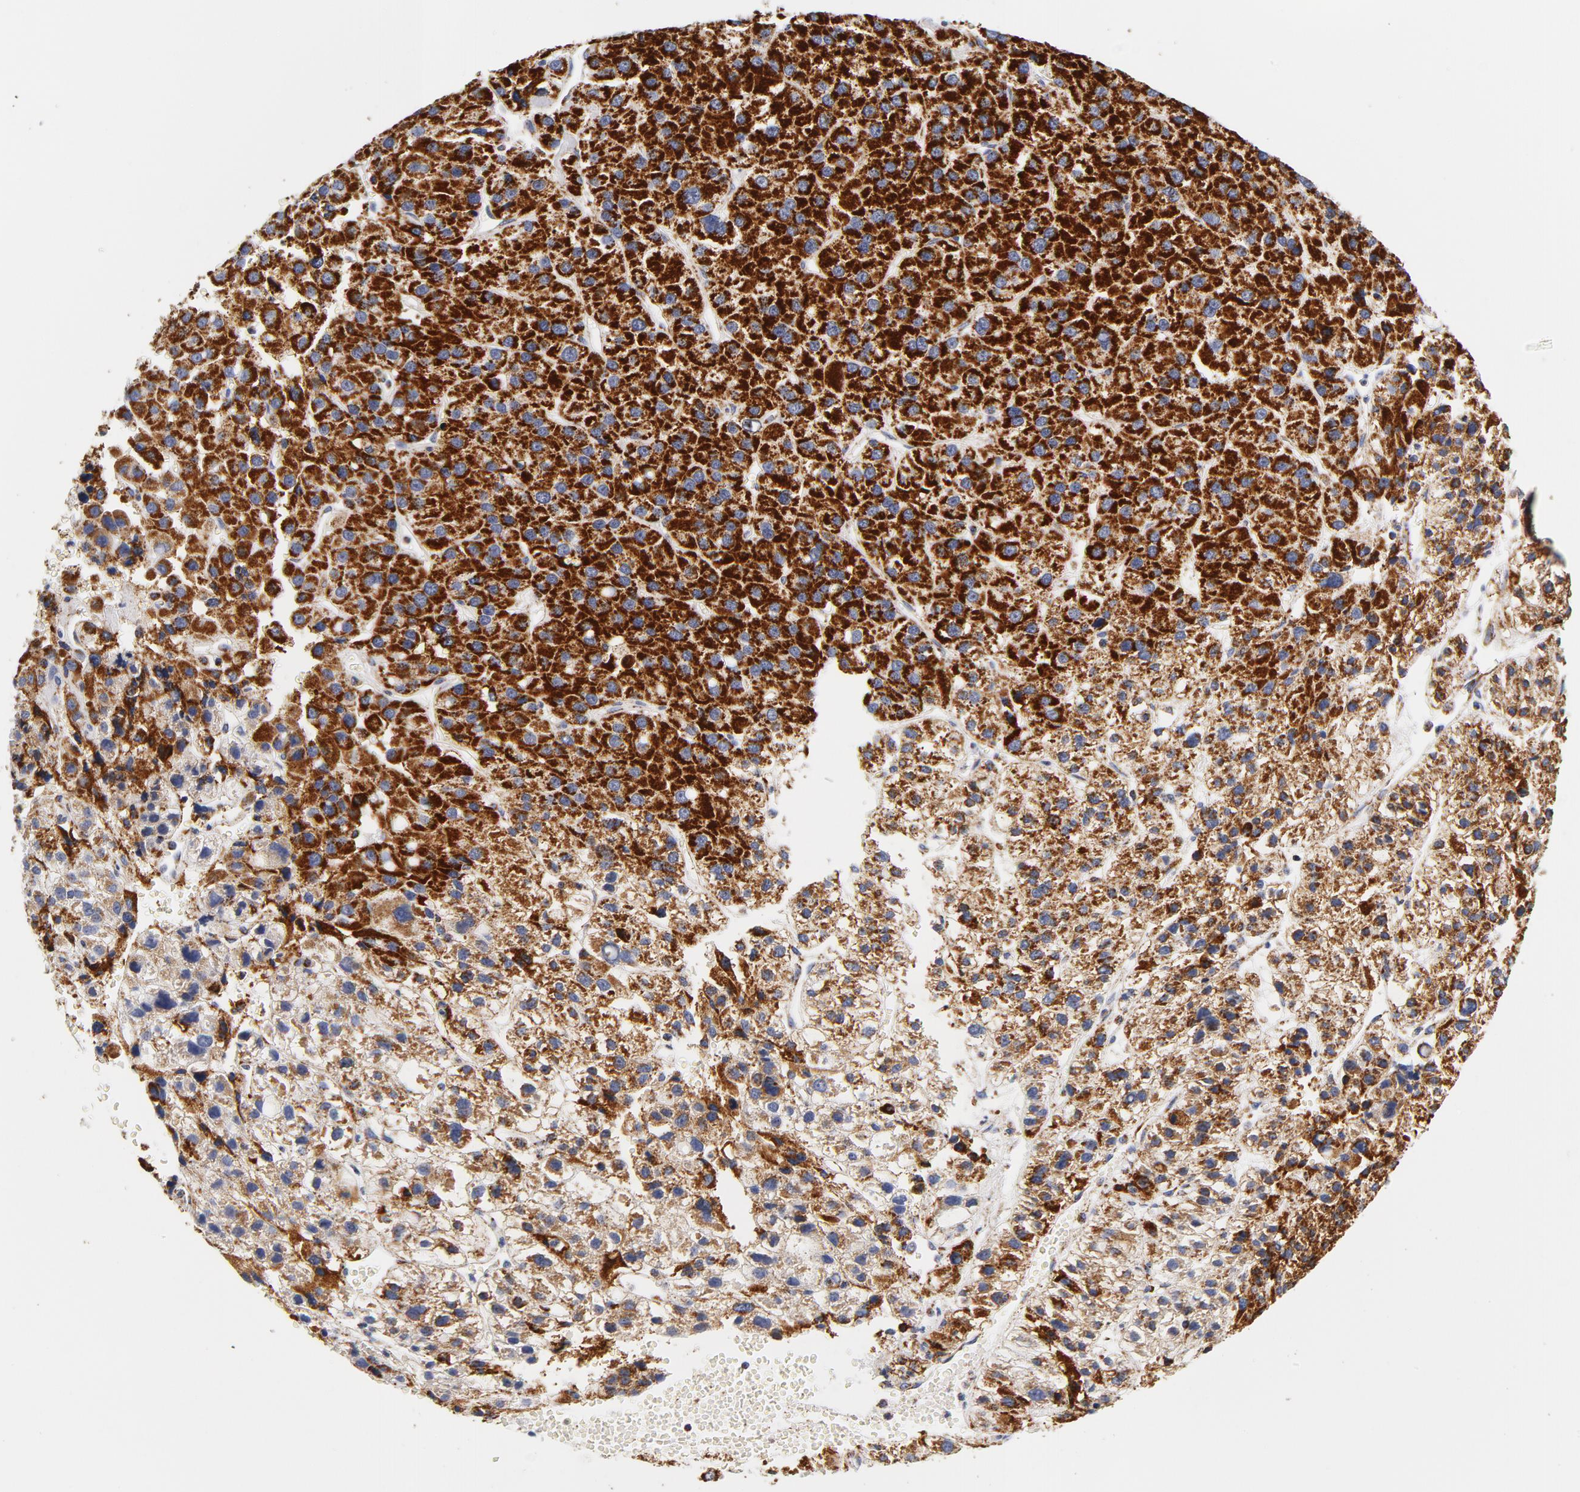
{"staining": {"intensity": "strong", "quantity": ">75%", "location": "cytoplasmic/membranous"}, "tissue": "liver cancer", "cell_type": "Tumor cells", "image_type": "cancer", "snomed": [{"axis": "morphology", "description": "Carcinoma, Hepatocellular, NOS"}, {"axis": "topography", "description": "Liver"}], "caption": "Immunohistochemical staining of liver hepatocellular carcinoma exhibits strong cytoplasmic/membranous protein expression in approximately >75% of tumor cells.", "gene": "ECHS1", "patient": {"sex": "female", "age": 85}}